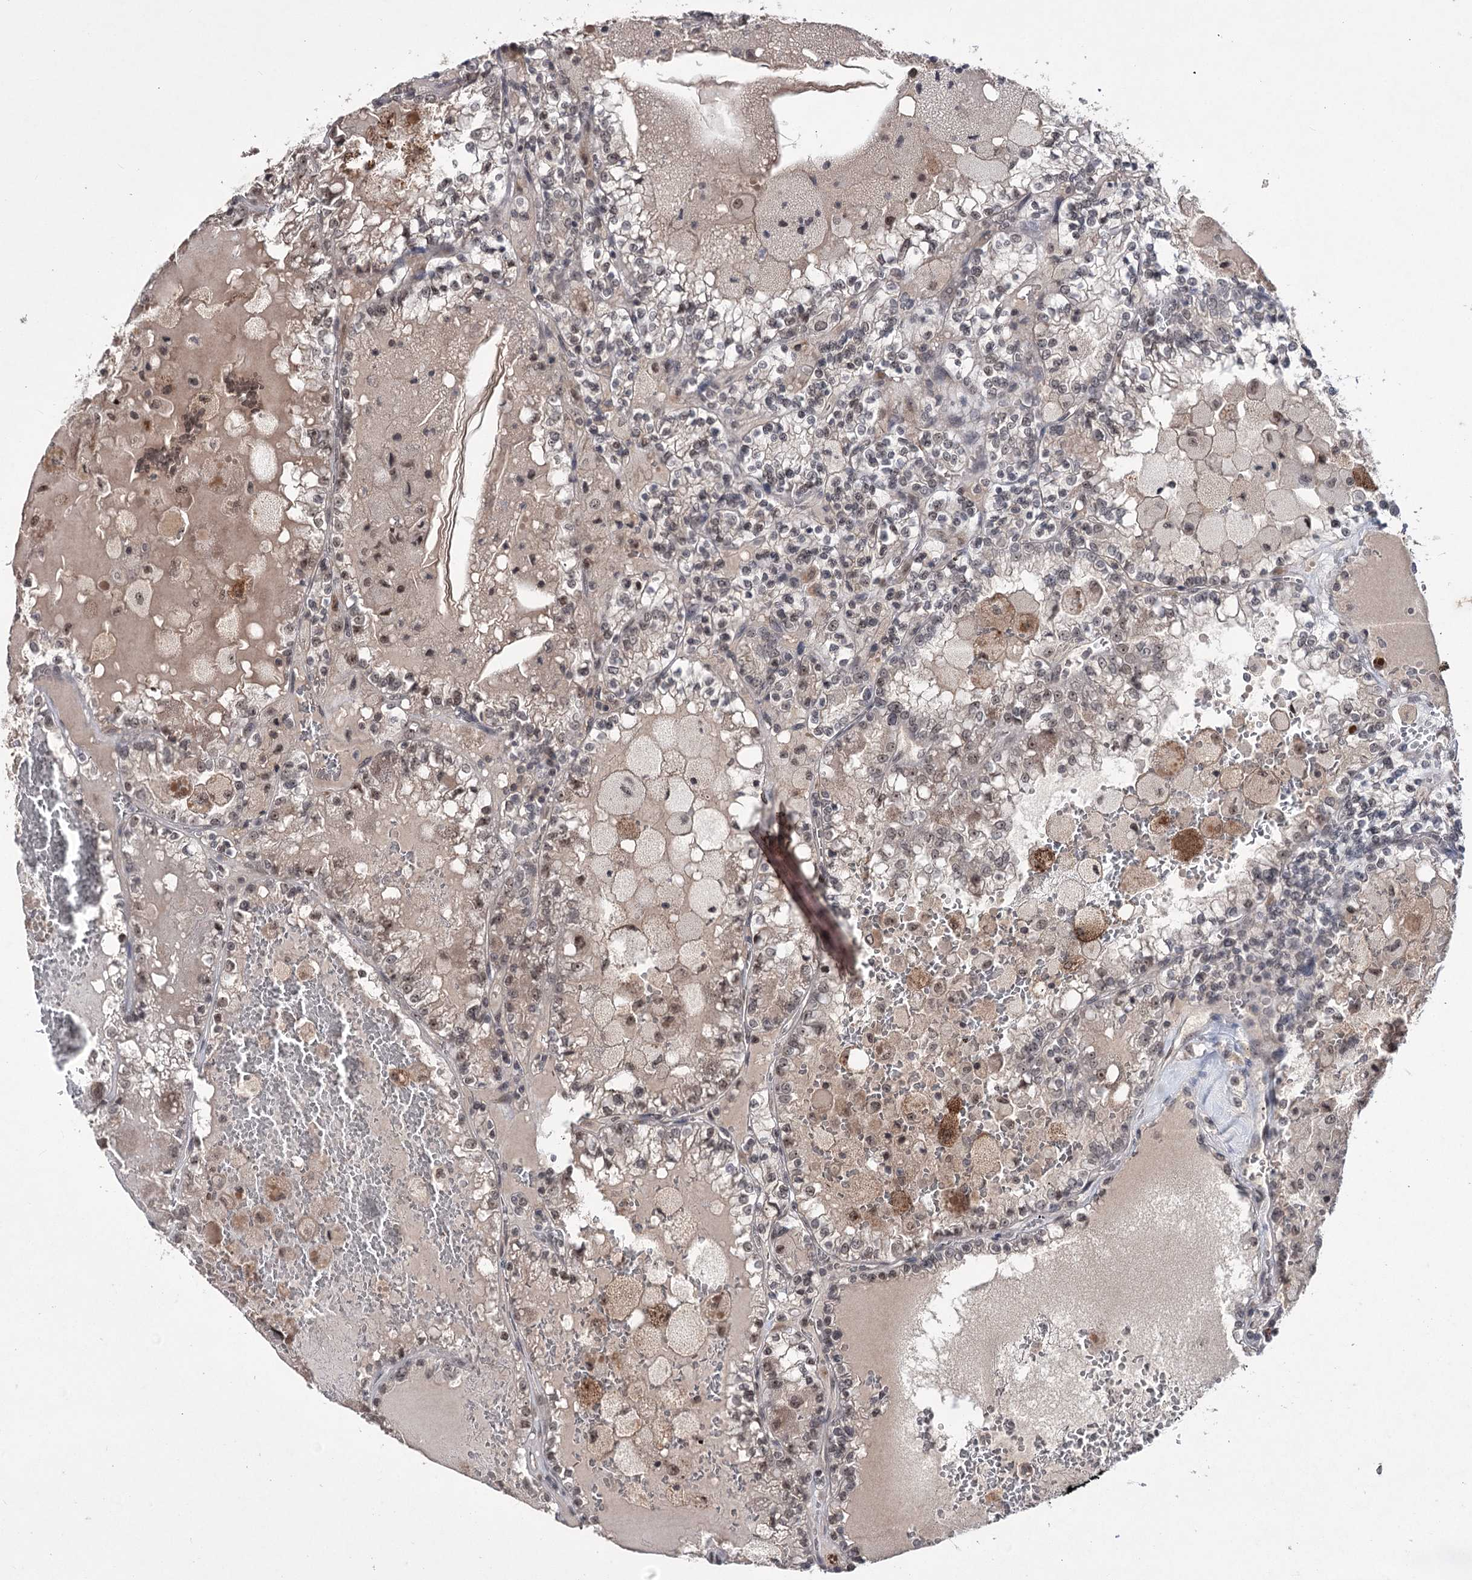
{"staining": {"intensity": "weak", "quantity": "25%-75%", "location": "nuclear"}, "tissue": "renal cancer", "cell_type": "Tumor cells", "image_type": "cancer", "snomed": [{"axis": "morphology", "description": "Adenocarcinoma, NOS"}, {"axis": "topography", "description": "Kidney"}], "caption": "Adenocarcinoma (renal) stained with a protein marker demonstrates weak staining in tumor cells.", "gene": "VGLL4", "patient": {"sex": "female", "age": 56}}